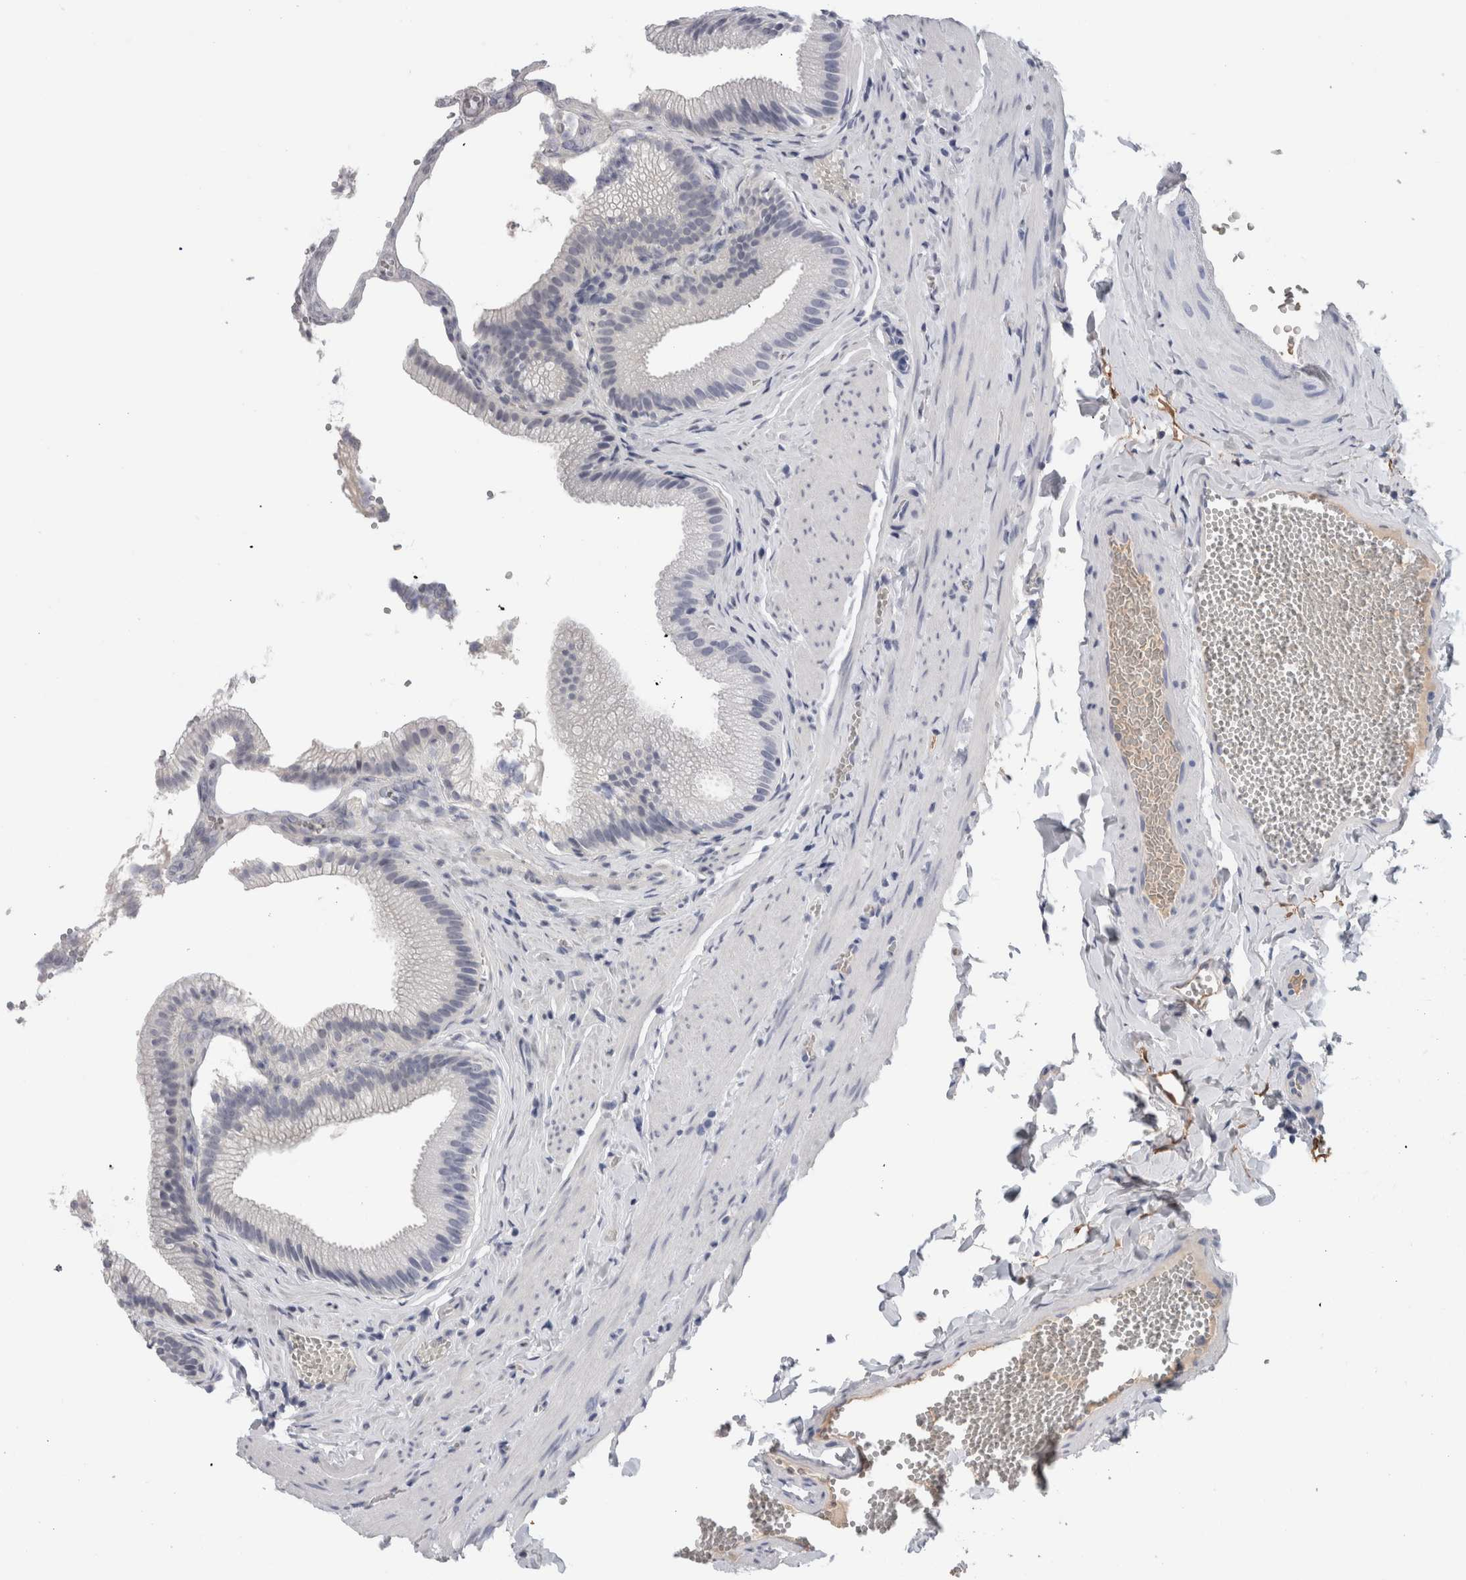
{"staining": {"intensity": "negative", "quantity": "none", "location": "none"}, "tissue": "gallbladder", "cell_type": "Glandular cells", "image_type": "normal", "snomed": [{"axis": "morphology", "description": "Normal tissue, NOS"}, {"axis": "topography", "description": "Gallbladder"}], "caption": "High magnification brightfield microscopy of unremarkable gallbladder stained with DAB (3,3'-diaminobenzidine) (brown) and counterstained with hematoxylin (blue): glandular cells show no significant staining.", "gene": "FABP4", "patient": {"sex": "male", "age": 38}}